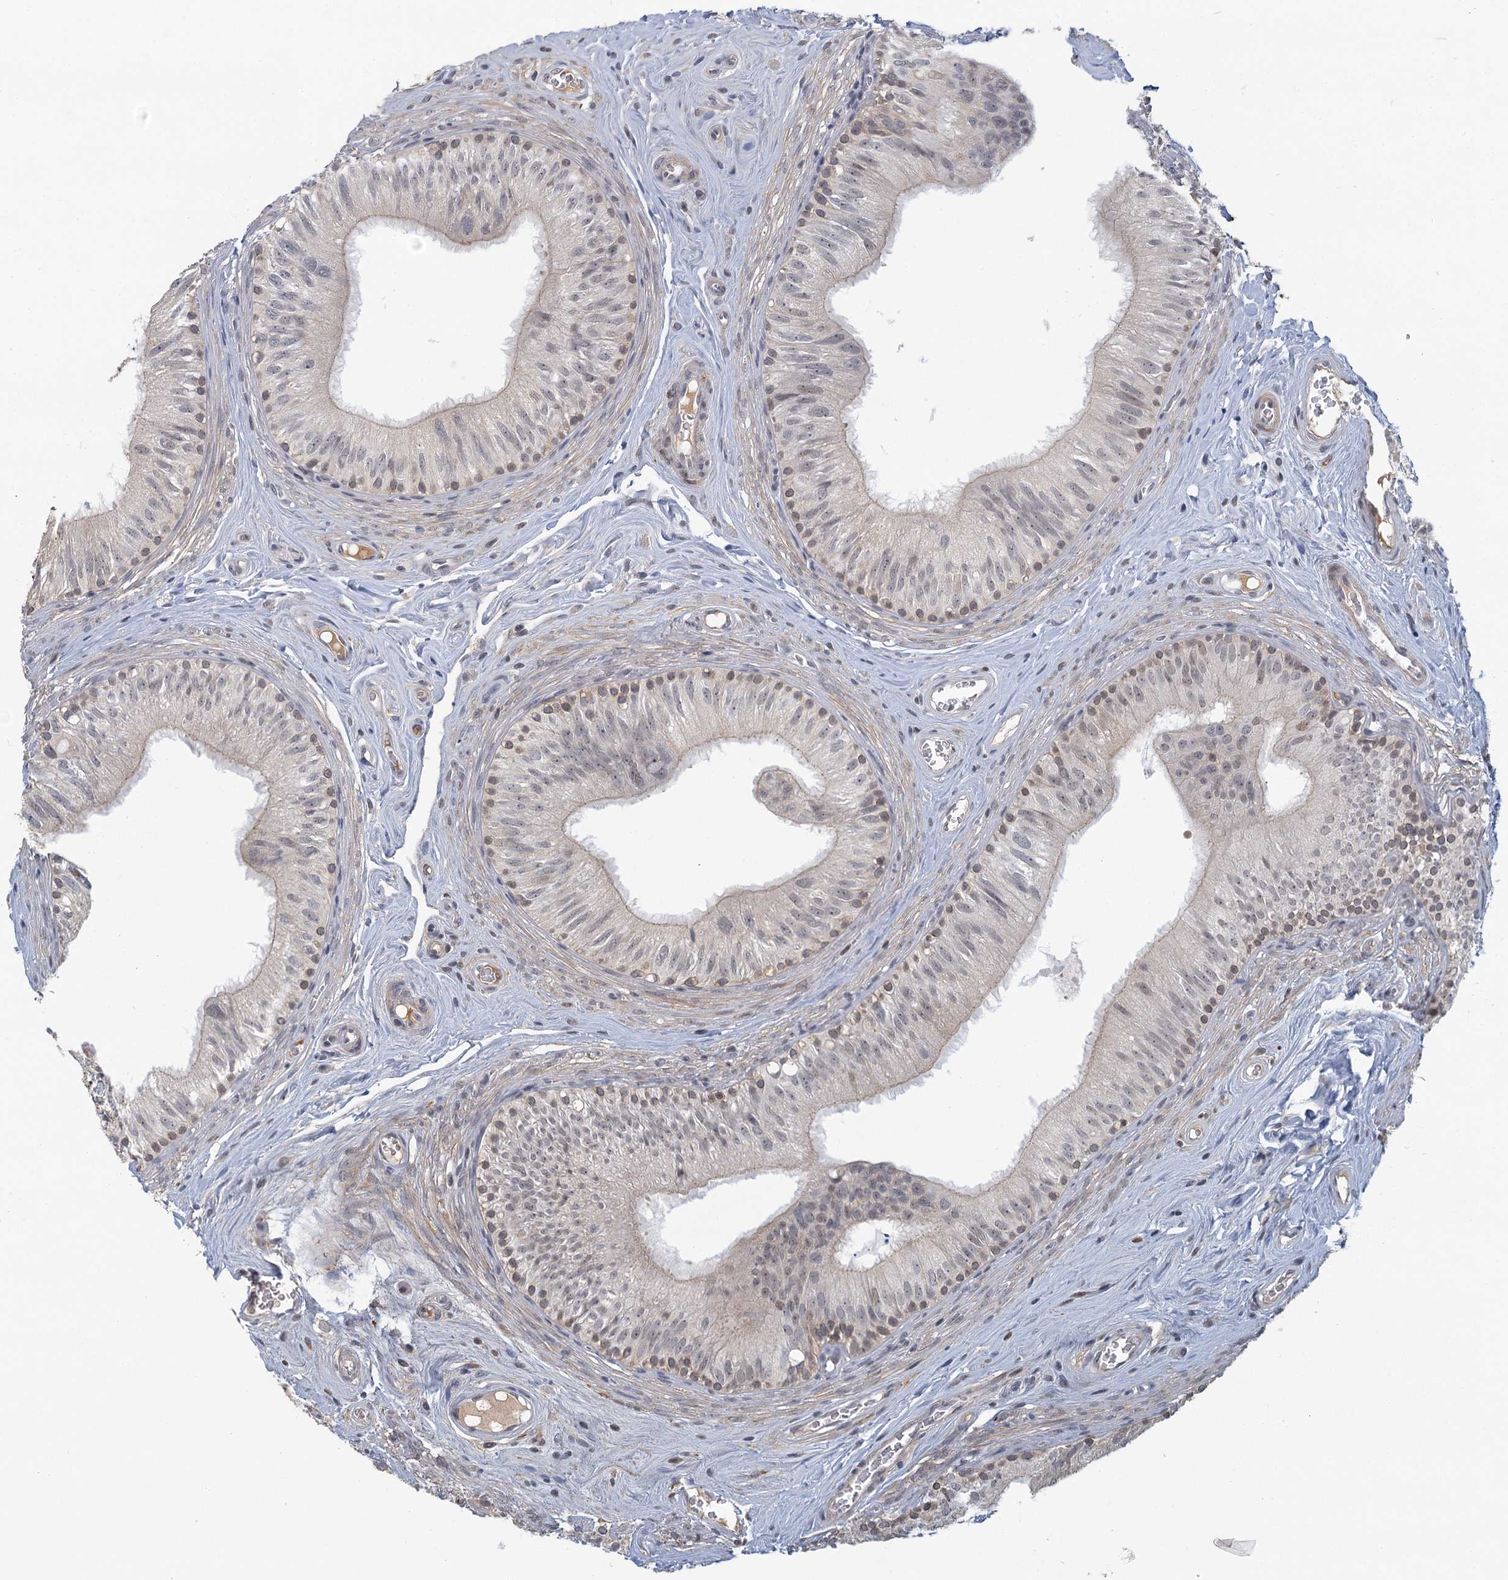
{"staining": {"intensity": "weak", "quantity": "<25%", "location": "nuclear"}, "tissue": "epididymis", "cell_type": "Glandular cells", "image_type": "normal", "snomed": [{"axis": "morphology", "description": "Normal tissue, NOS"}, {"axis": "topography", "description": "Epididymis"}], "caption": "Glandular cells show no significant protein staining in unremarkable epididymis. Nuclei are stained in blue.", "gene": "GPATCH11", "patient": {"sex": "male", "age": 46}}